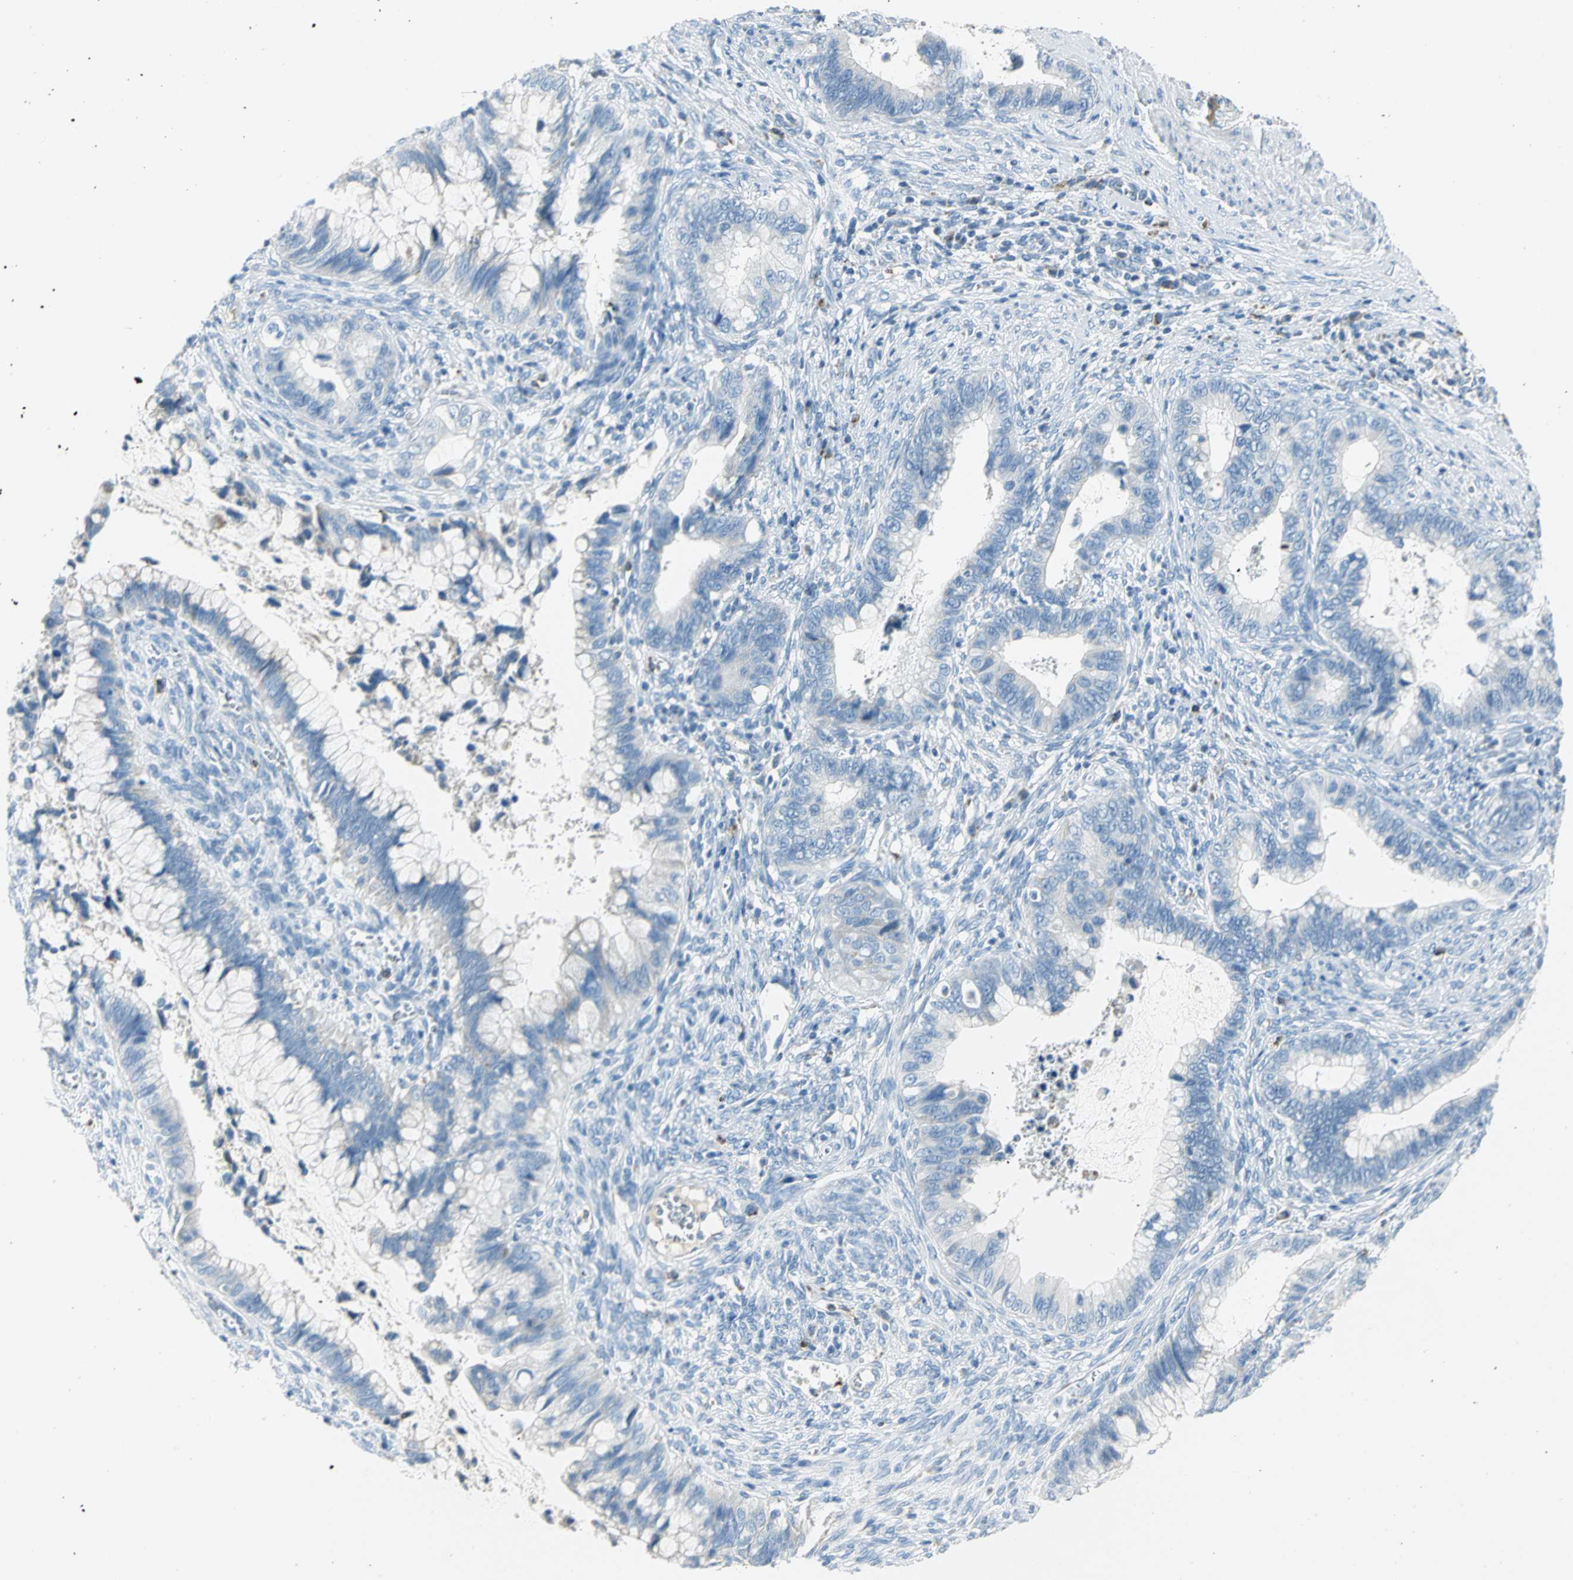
{"staining": {"intensity": "negative", "quantity": "none", "location": "none"}, "tissue": "cervical cancer", "cell_type": "Tumor cells", "image_type": "cancer", "snomed": [{"axis": "morphology", "description": "Adenocarcinoma, NOS"}, {"axis": "topography", "description": "Cervix"}], "caption": "An IHC histopathology image of adenocarcinoma (cervical) is shown. There is no staining in tumor cells of adenocarcinoma (cervical).", "gene": "ALOX15", "patient": {"sex": "female", "age": 44}}